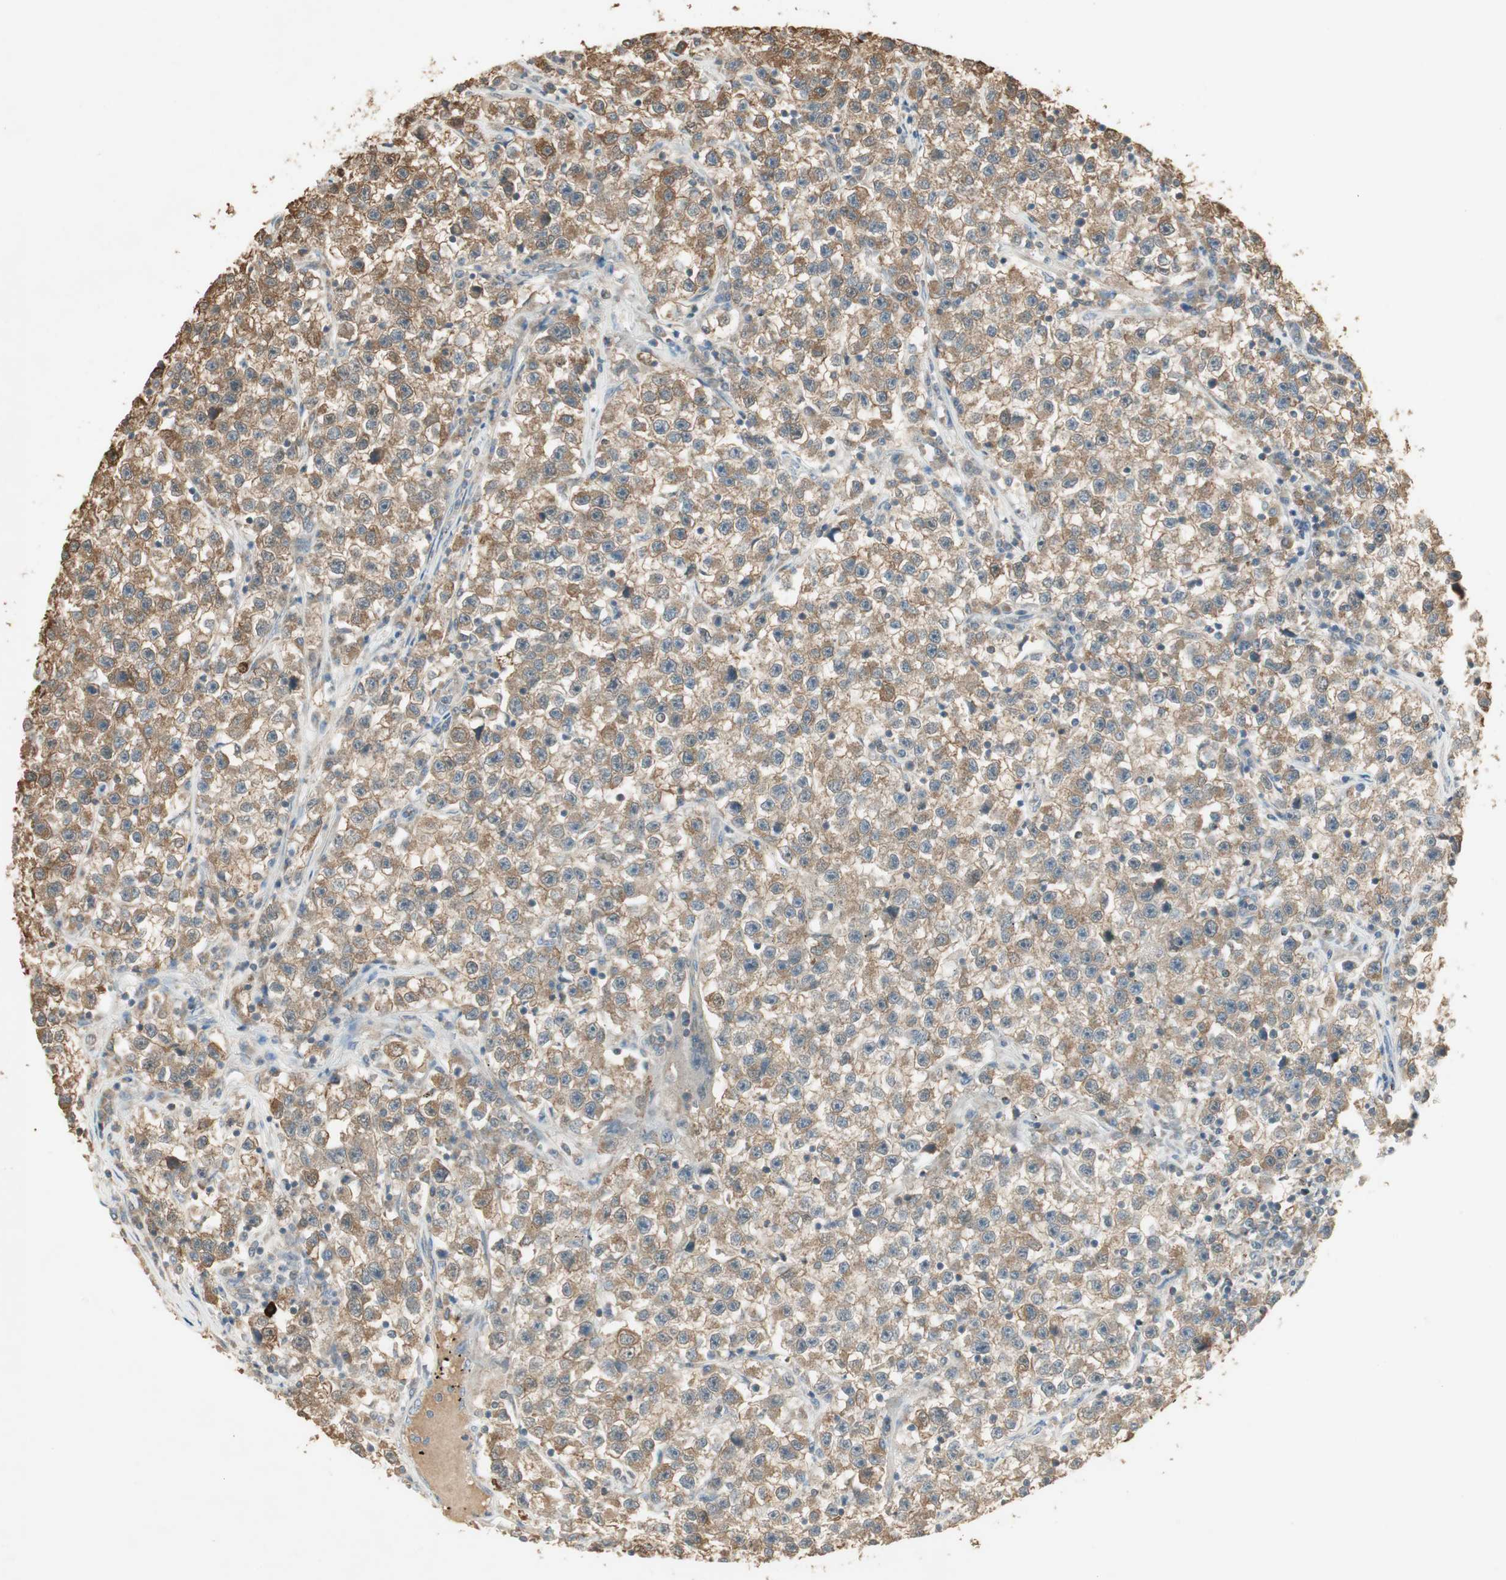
{"staining": {"intensity": "moderate", "quantity": ">75%", "location": "cytoplasmic/membranous"}, "tissue": "testis cancer", "cell_type": "Tumor cells", "image_type": "cancer", "snomed": [{"axis": "morphology", "description": "Seminoma, NOS"}, {"axis": "topography", "description": "Testis"}], "caption": "Testis seminoma stained with immunohistochemistry (IHC) exhibits moderate cytoplasmic/membranous positivity in approximately >75% of tumor cells. Using DAB (3,3'-diaminobenzidine) (brown) and hematoxylin (blue) stains, captured at high magnification using brightfield microscopy.", "gene": "USP2", "patient": {"sex": "male", "age": 22}}